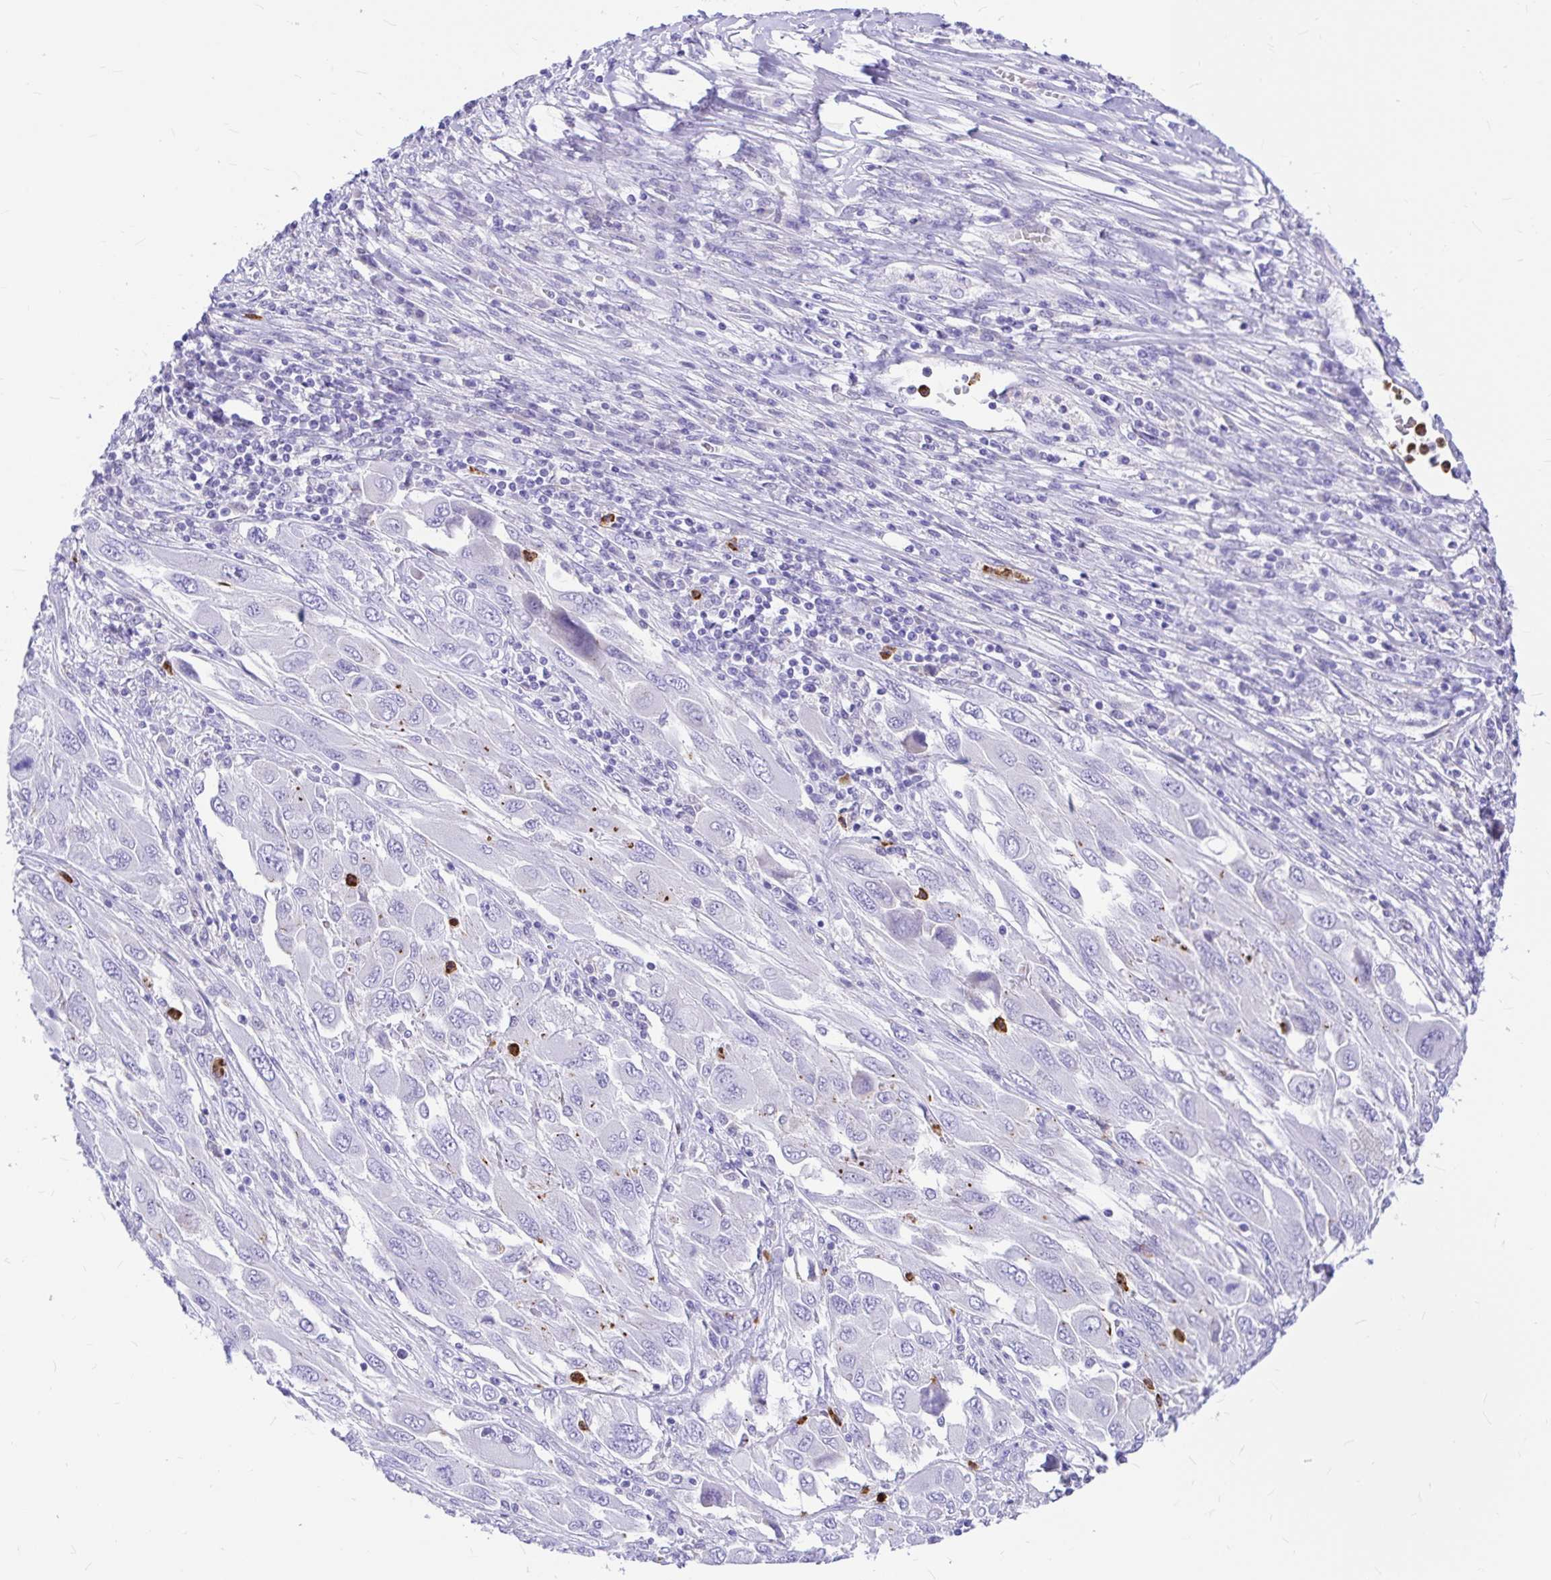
{"staining": {"intensity": "negative", "quantity": "none", "location": "none"}, "tissue": "melanoma", "cell_type": "Tumor cells", "image_type": "cancer", "snomed": [{"axis": "morphology", "description": "Malignant melanoma, NOS"}, {"axis": "topography", "description": "Skin"}], "caption": "This is a histopathology image of immunohistochemistry staining of melanoma, which shows no staining in tumor cells.", "gene": "CLEC1B", "patient": {"sex": "female", "age": 91}}